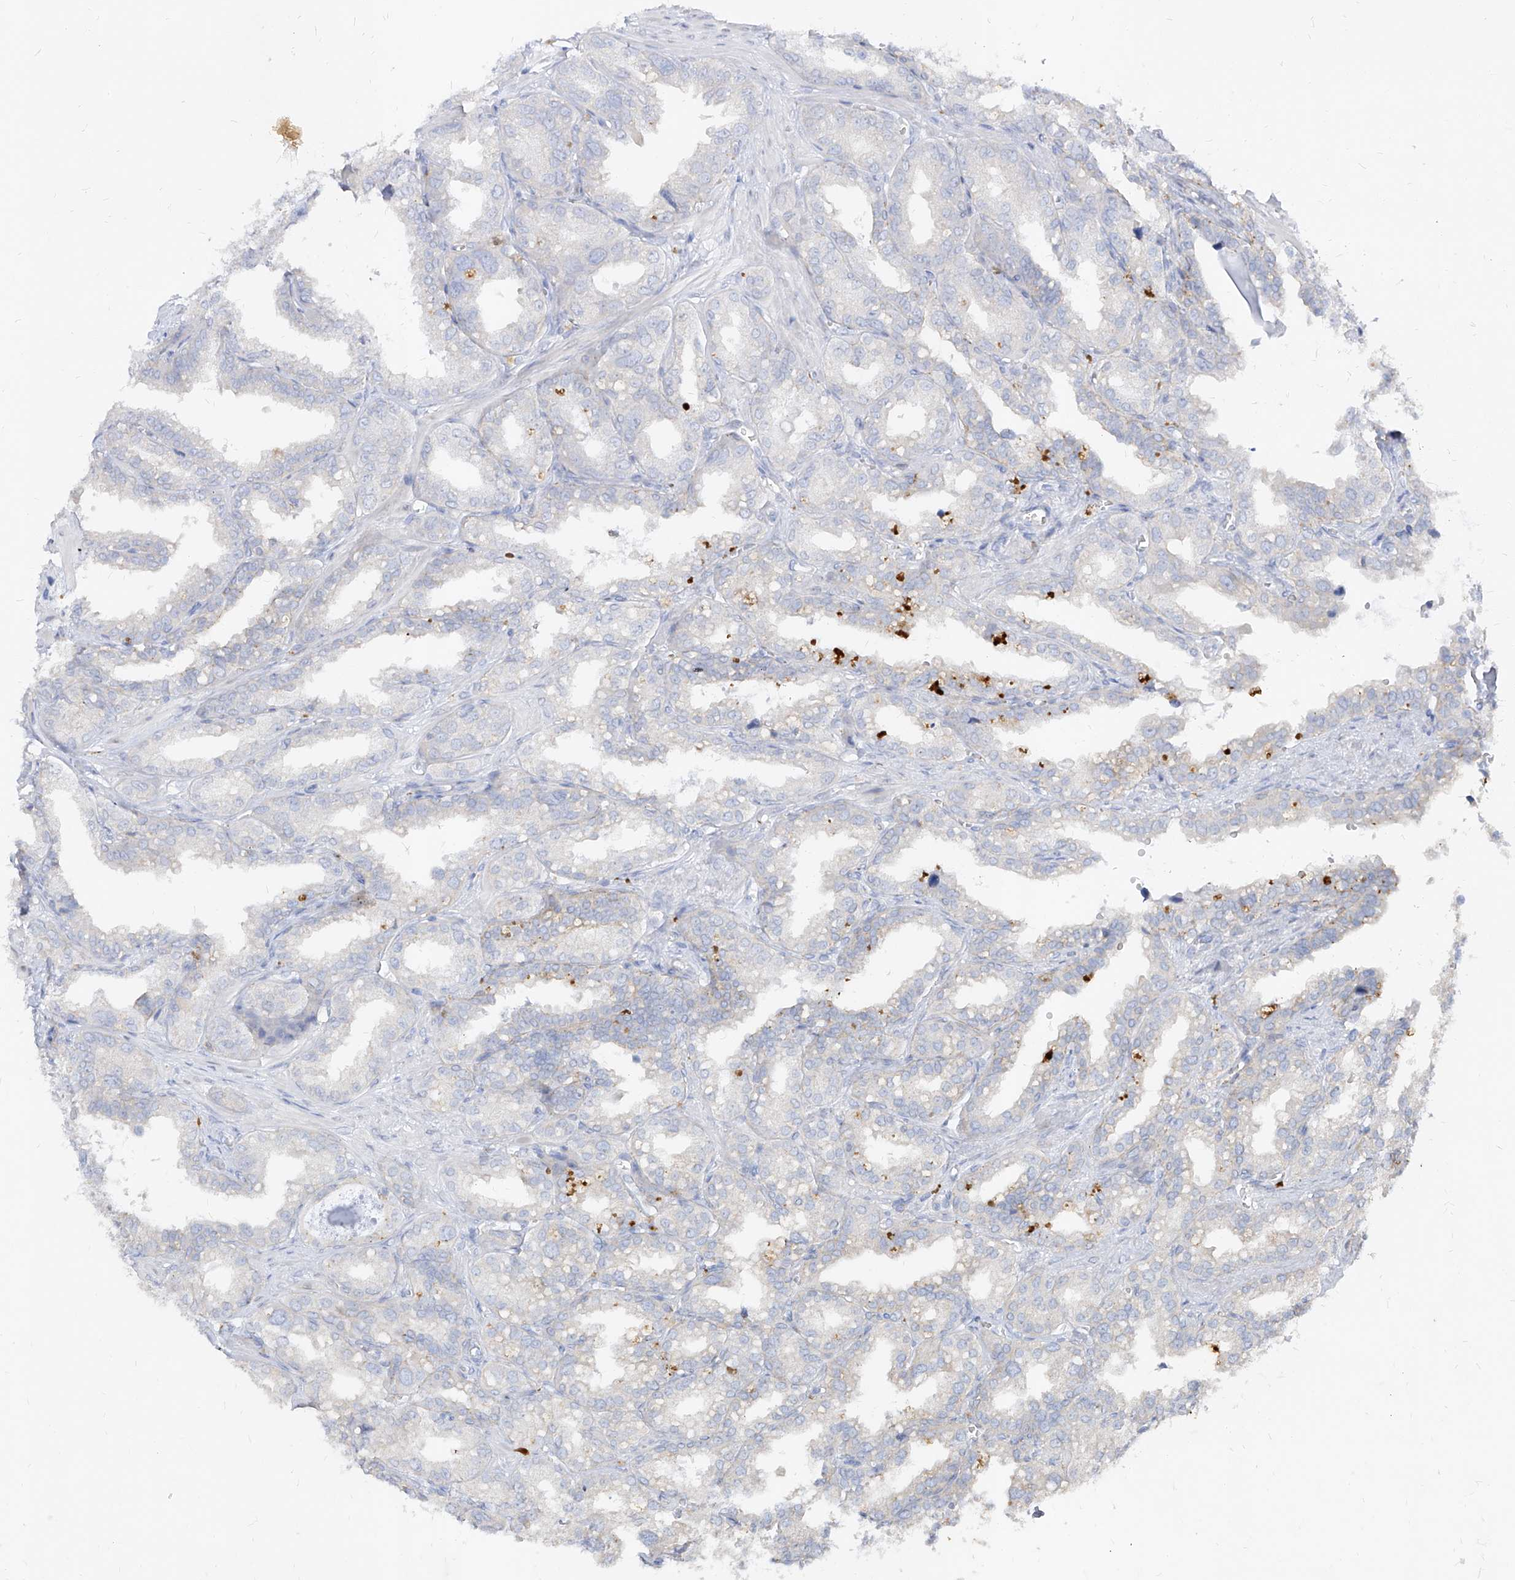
{"staining": {"intensity": "negative", "quantity": "none", "location": "none"}, "tissue": "seminal vesicle", "cell_type": "Glandular cells", "image_type": "normal", "snomed": [{"axis": "morphology", "description": "Normal tissue, NOS"}, {"axis": "topography", "description": "Prostate"}, {"axis": "topography", "description": "Seminal veicle"}], "caption": "The photomicrograph shows no significant expression in glandular cells of seminal vesicle. (DAB immunohistochemistry with hematoxylin counter stain).", "gene": "RBFOX3", "patient": {"sex": "male", "age": 51}}